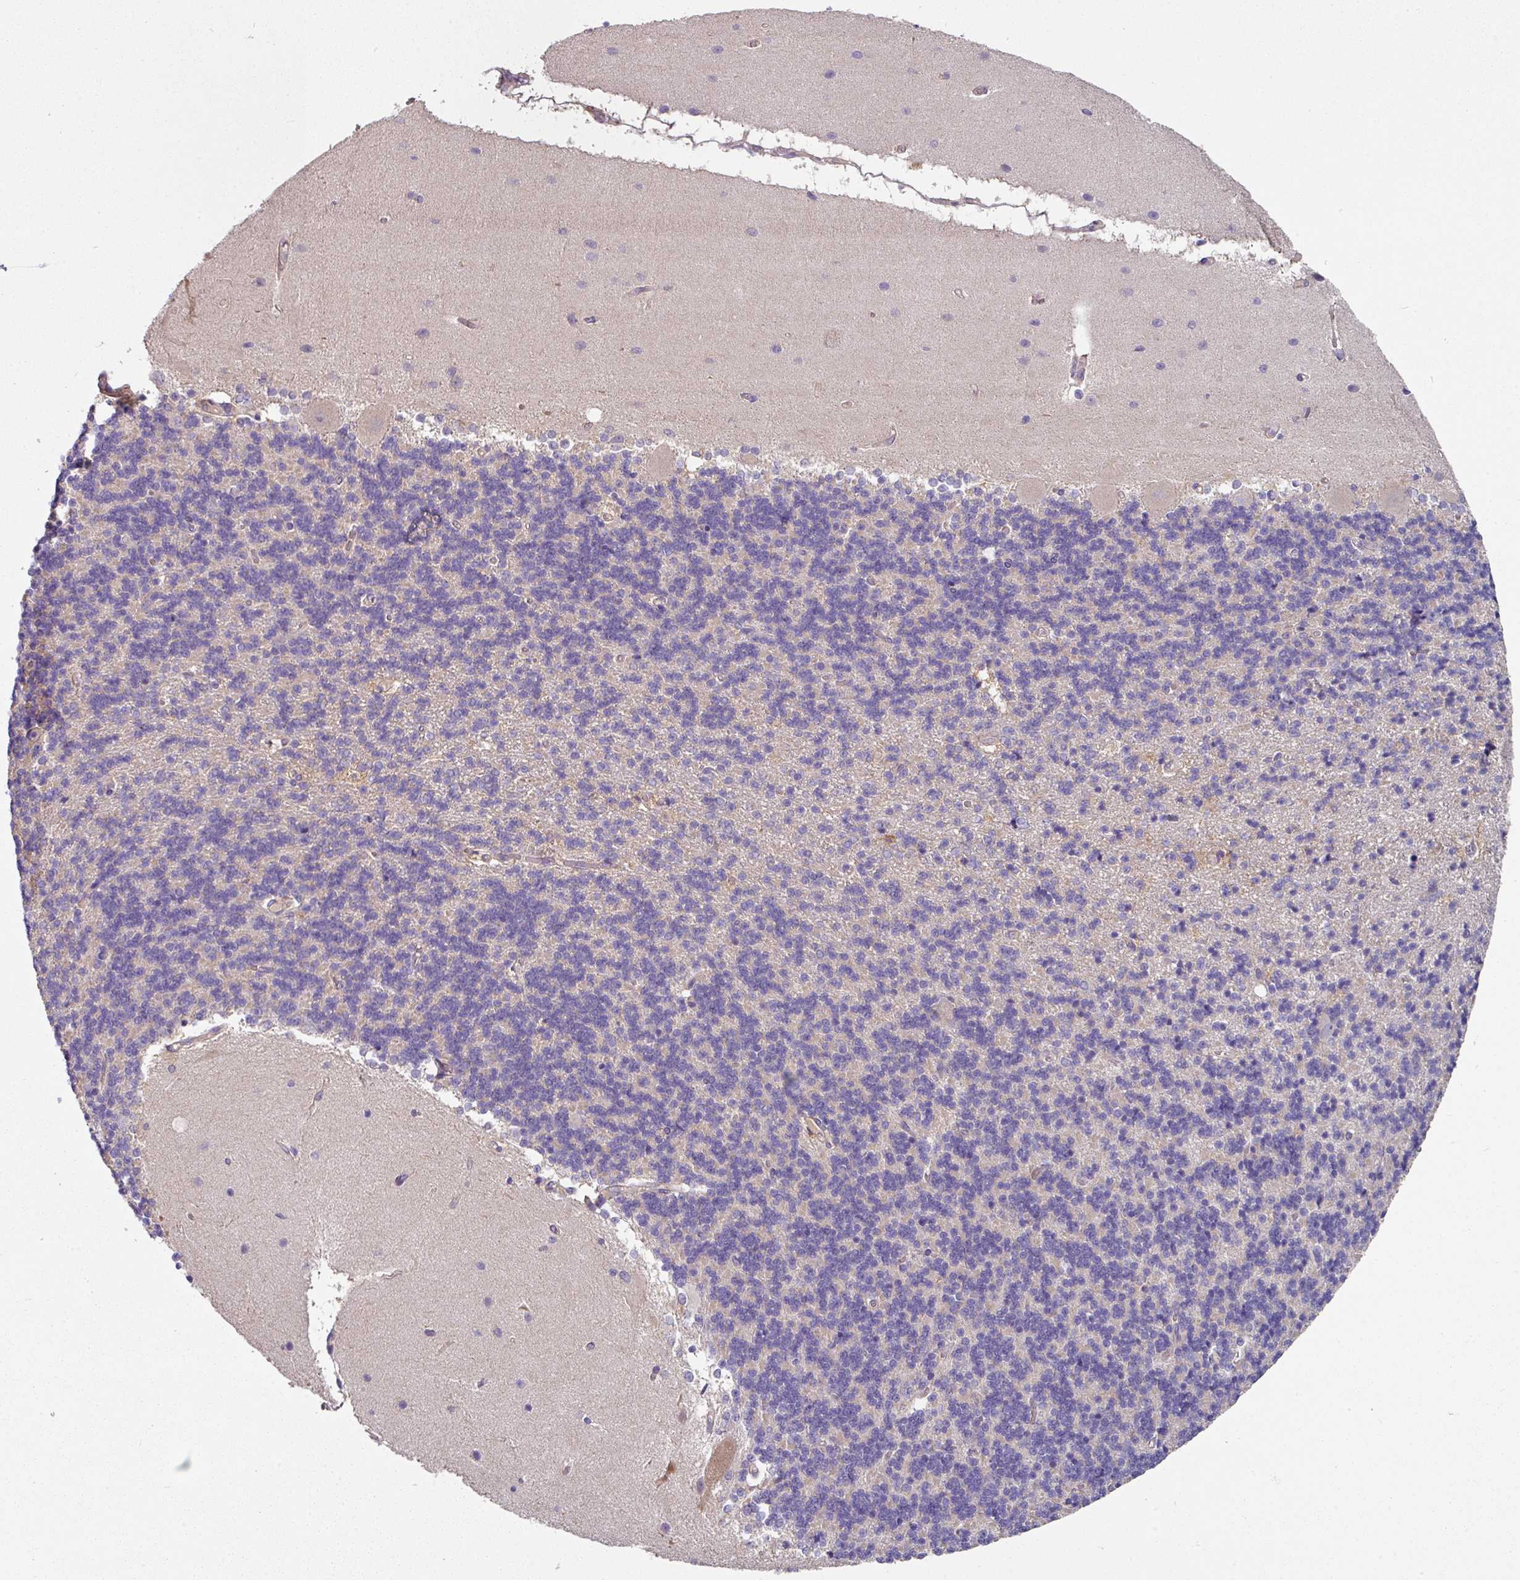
{"staining": {"intensity": "negative", "quantity": "none", "location": "none"}, "tissue": "cerebellum", "cell_type": "Cells in granular layer", "image_type": "normal", "snomed": [{"axis": "morphology", "description": "Normal tissue, NOS"}, {"axis": "topography", "description": "Cerebellum"}], "caption": "High magnification brightfield microscopy of benign cerebellum stained with DAB (brown) and counterstained with hematoxylin (blue): cells in granular layer show no significant positivity. Brightfield microscopy of immunohistochemistry stained with DAB (3,3'-diaminobenzidine) (brown) and hematoxylin (blue), captured at high magnification.", "gene": "C4orf48", "patient": {"sex": "female", "age": 54}}